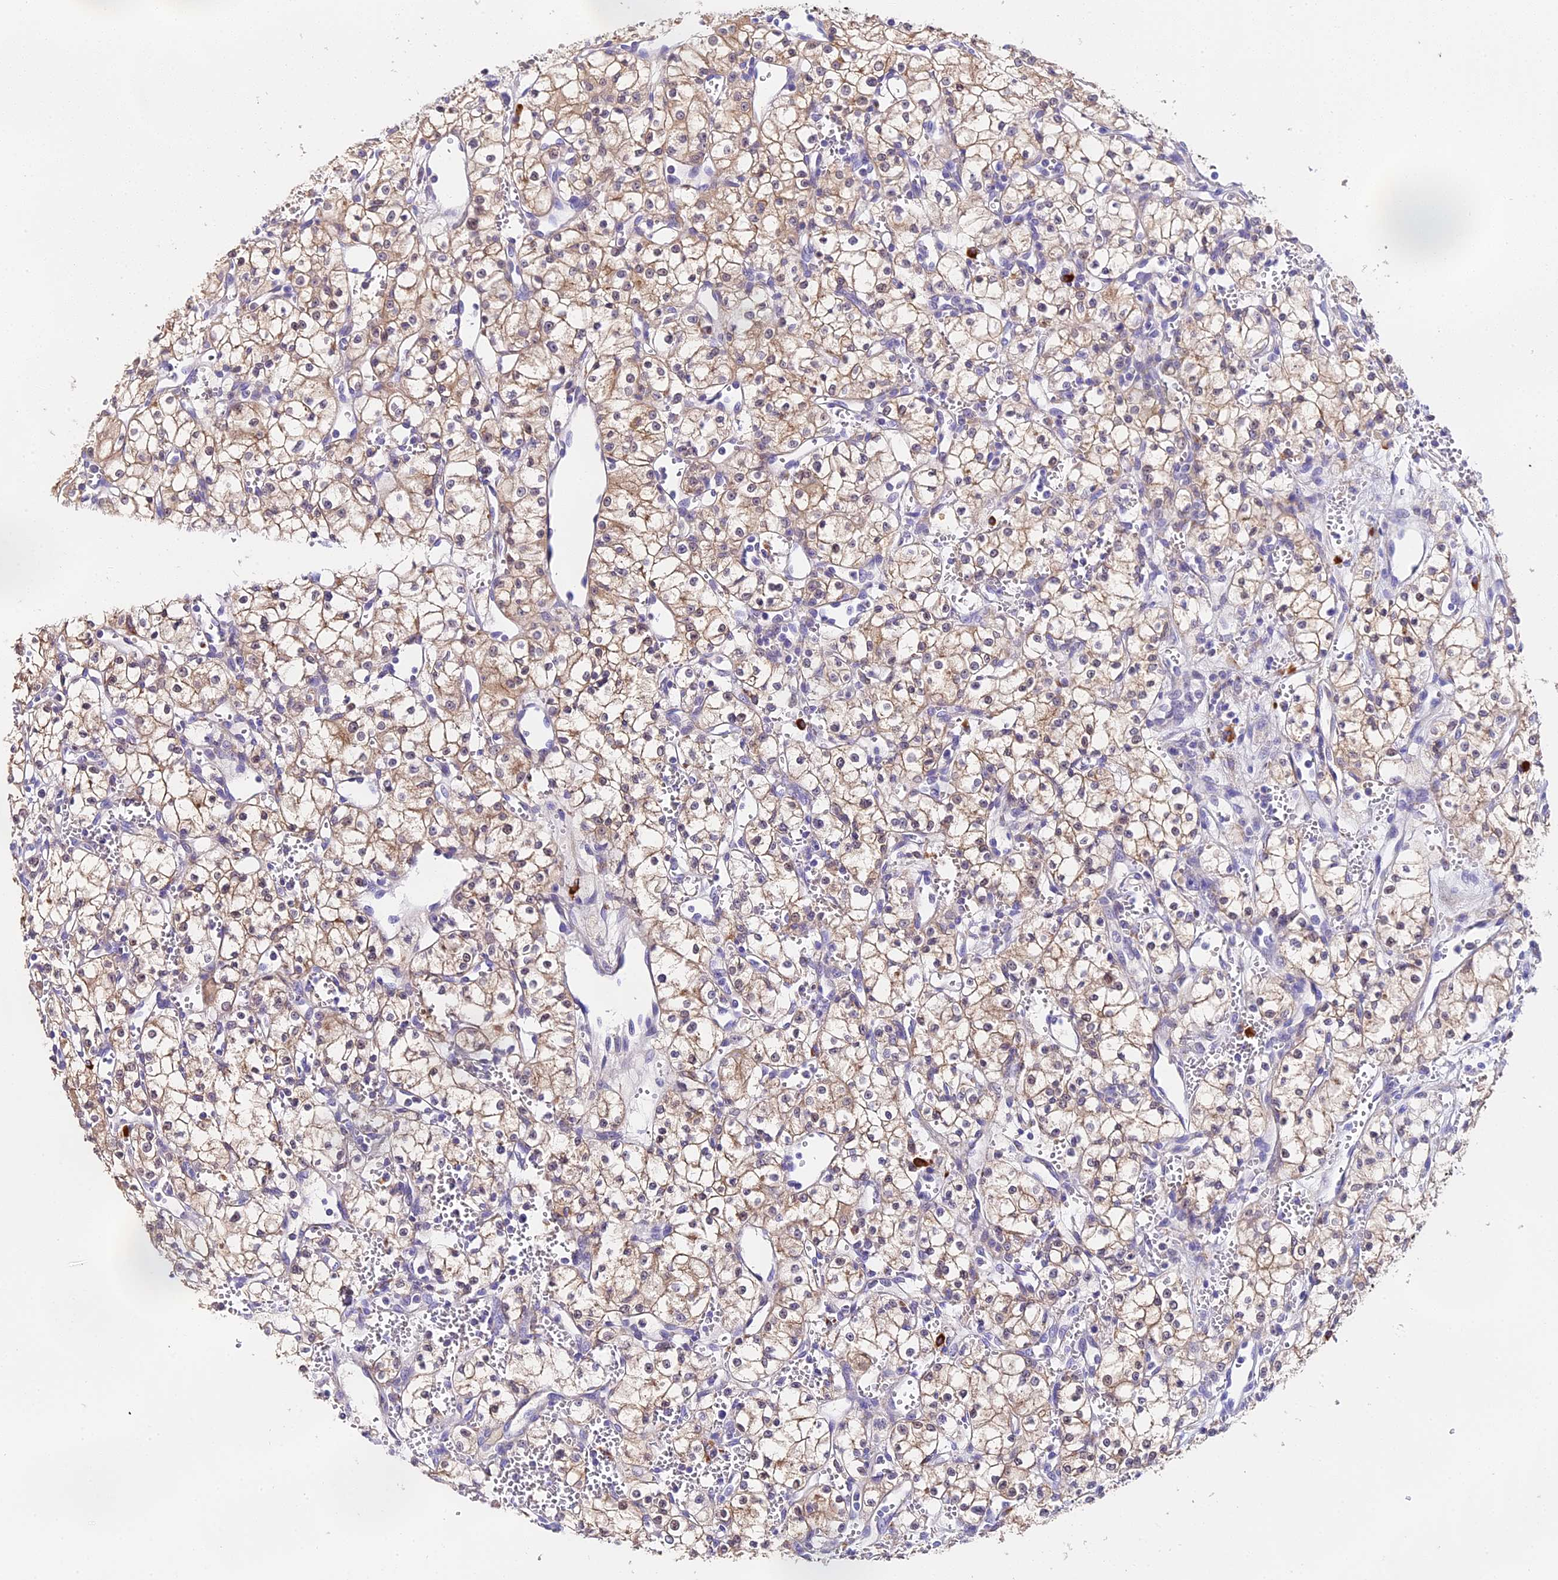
{"staining": {"intensity": "moderate", "quantity": ">75%", "location": "cytoplasmic/membranous"}, "tissue": "renal cancer", "cell_type": "Tumor cells", "image_type": "cancer", "snomed": [{"axis": "morphology", "description": "Adenocarcinoma, NOS"}, {"axis": "topography", "description": "Kidney"}], "caption": "Immunohistochemistry image of neoplastic tissue: human renal cancer (adenocarcinoma) stained using immunohistochemistry (IHC) reveals medium levels of moderate protein expression localized specifically in the cytoplasmic/membranous of tumor cells, appearing as a cytoplasmic/membranous brown color.", "gene": "LYPD6", "patient": {"sex": "male", "age": 59}}